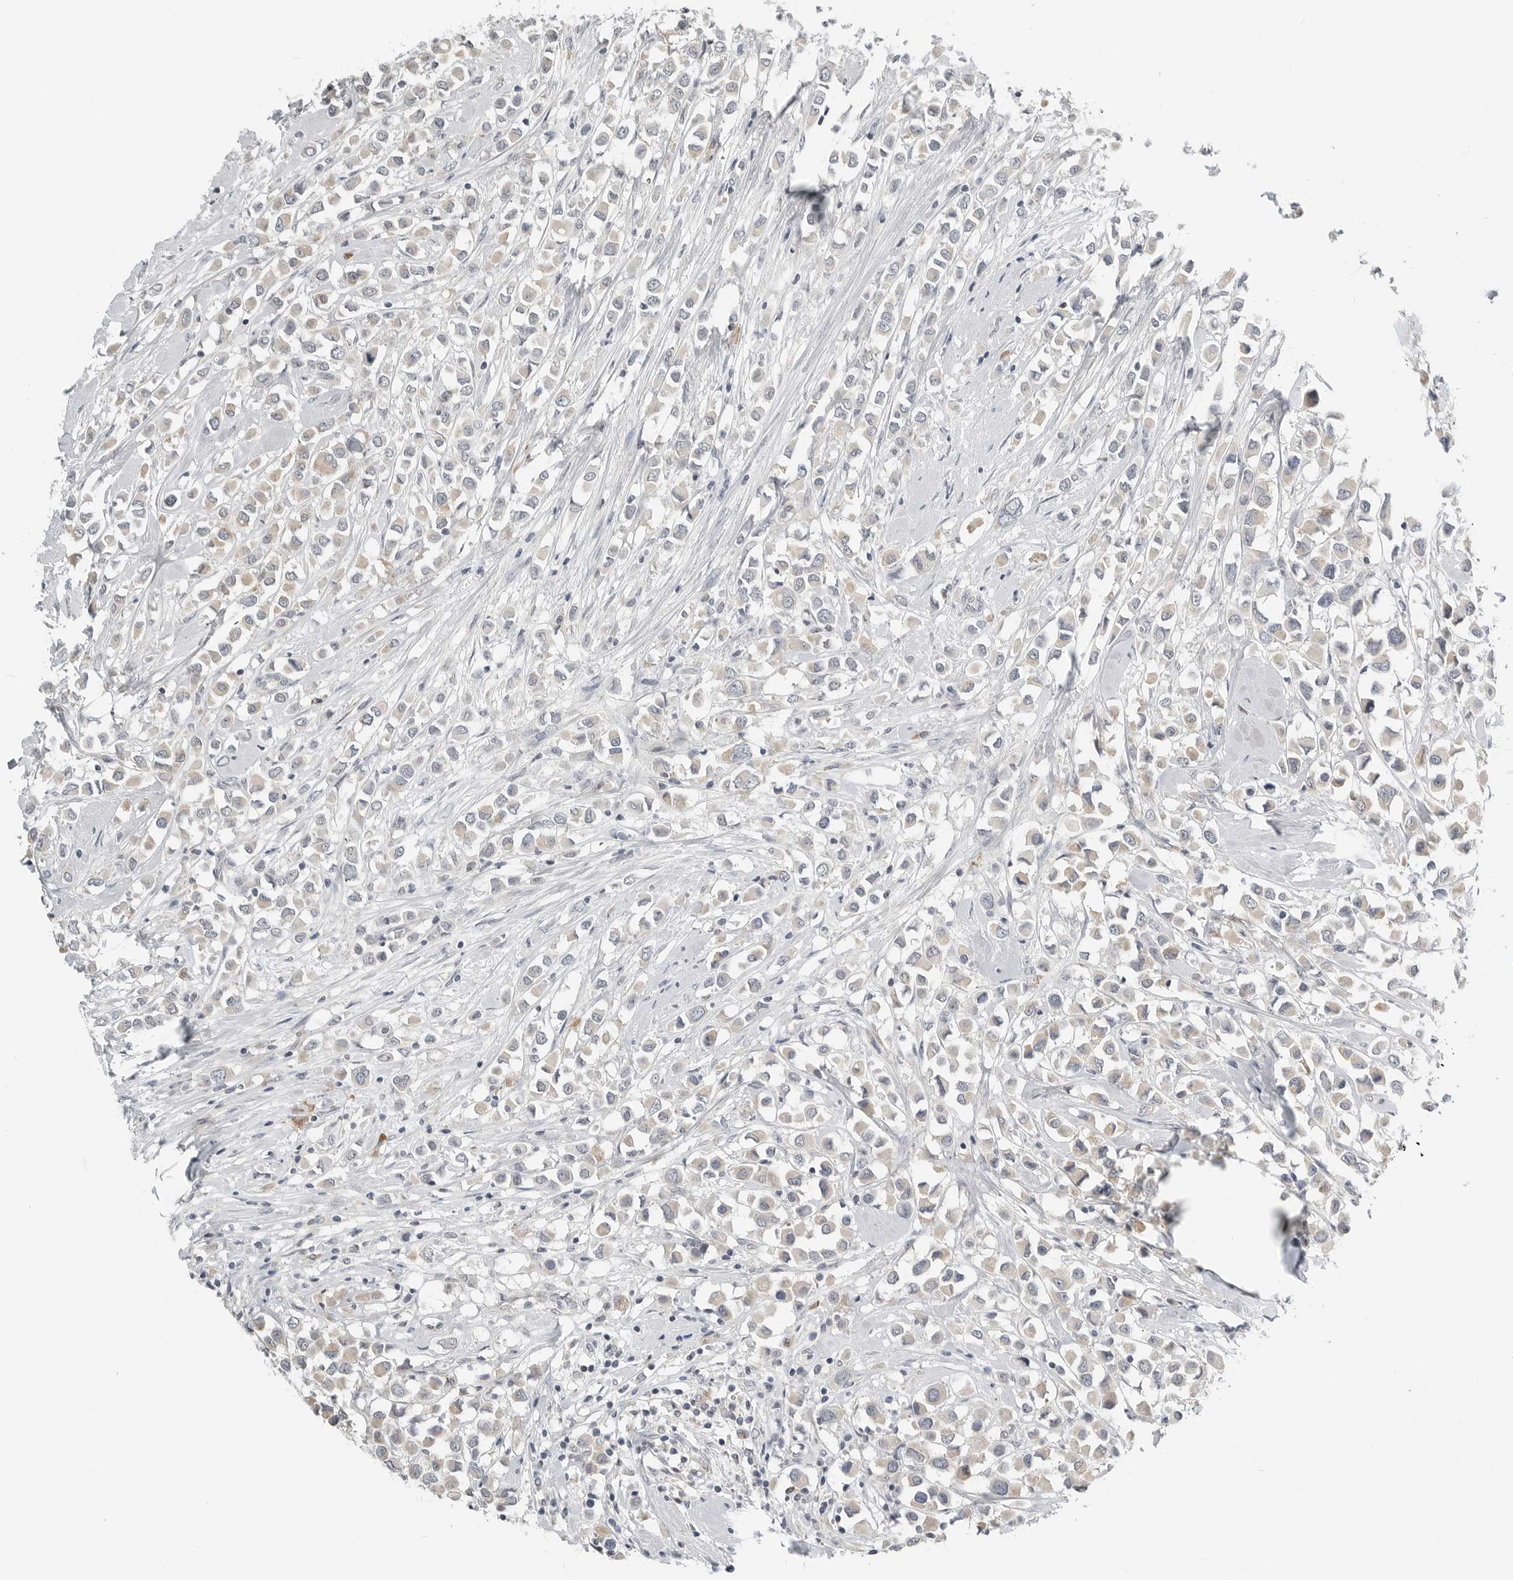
{"staining": {"intensity": "weak", "quantity": "<25%", "location": "cytoplasmic/membranous"}, "tissue": "breast cancer", "cell_type": "Tumor cells", "image_type": "cancer", "snomed": [{"axis": "morphology", "description": "Duct carcinoma"}, {"axis": "topography", "description": "Breast"}], "caption": "This is an immunohistochemistry micrograph of breast cancer. There is no positivity in tumor cells.", "gene": "IL12RB2", "patient": {"sex": "female", "age": 61}}